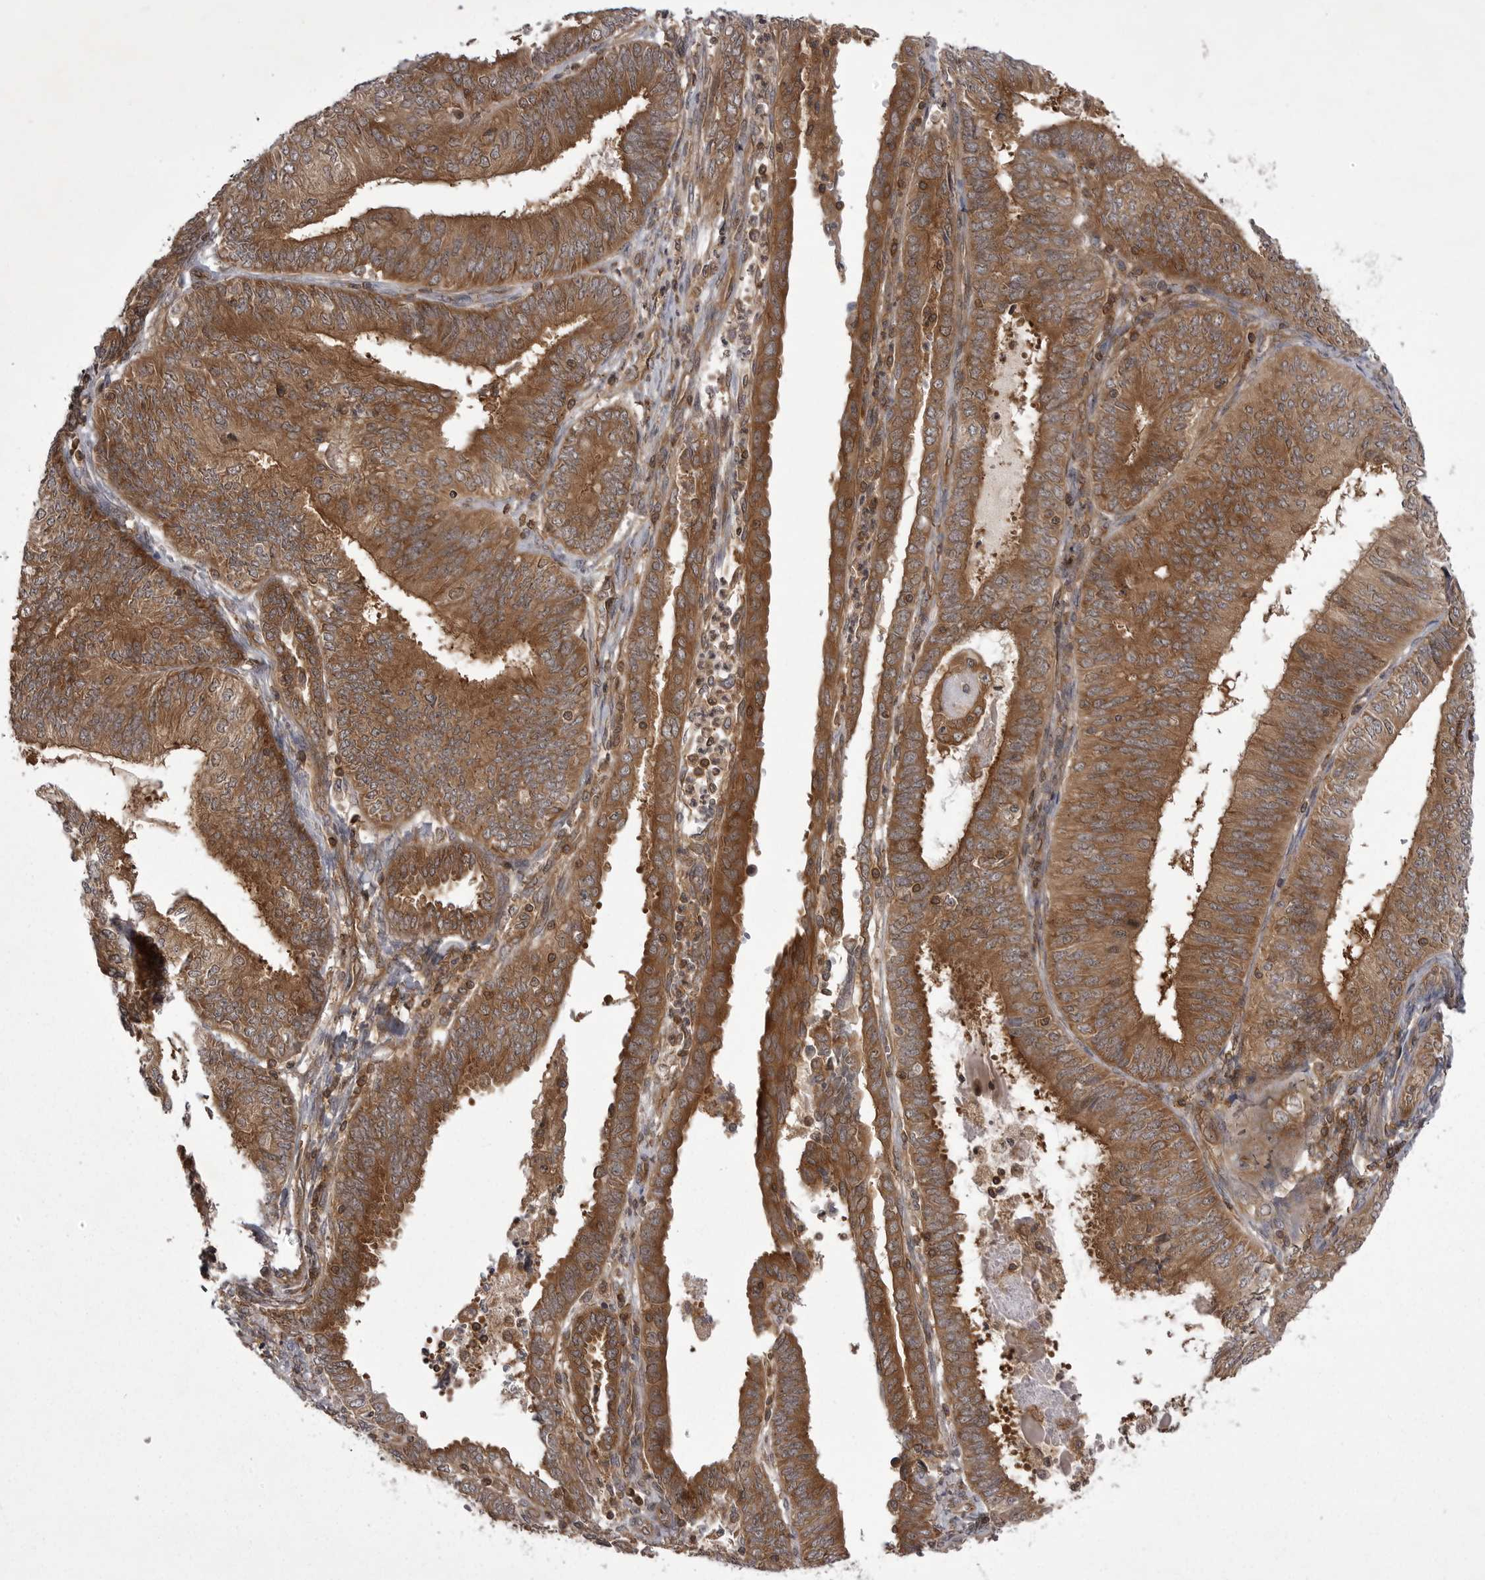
{"staining": {"intensity": "strong", "quantity": ">75%", "location": "cytoplasmic/membranous"}, "tissue": "endometrial cancer", "cell_type": "Tumor cells", "image_type": "cancer", "snomed": [{"axis": "morphology", "description": "Adenocarcinoma, NOS"}, {"axis": "topography", "description": "Endometrium"}], "caption": "High-power microscopy captured an immunohistochemistry (IHC) photomicrograph of endometrial cancer (adenocarcinoma), revealing strong cytoplasmic/membranous staining in approximately >75% of tumor cells. The staining was performed using DAB, with brown indicating positive protein expression. Nuclei are stained blue with hematoxylin.", "gene": "STK24", "patient": {"sex": "female", "age": 58}}